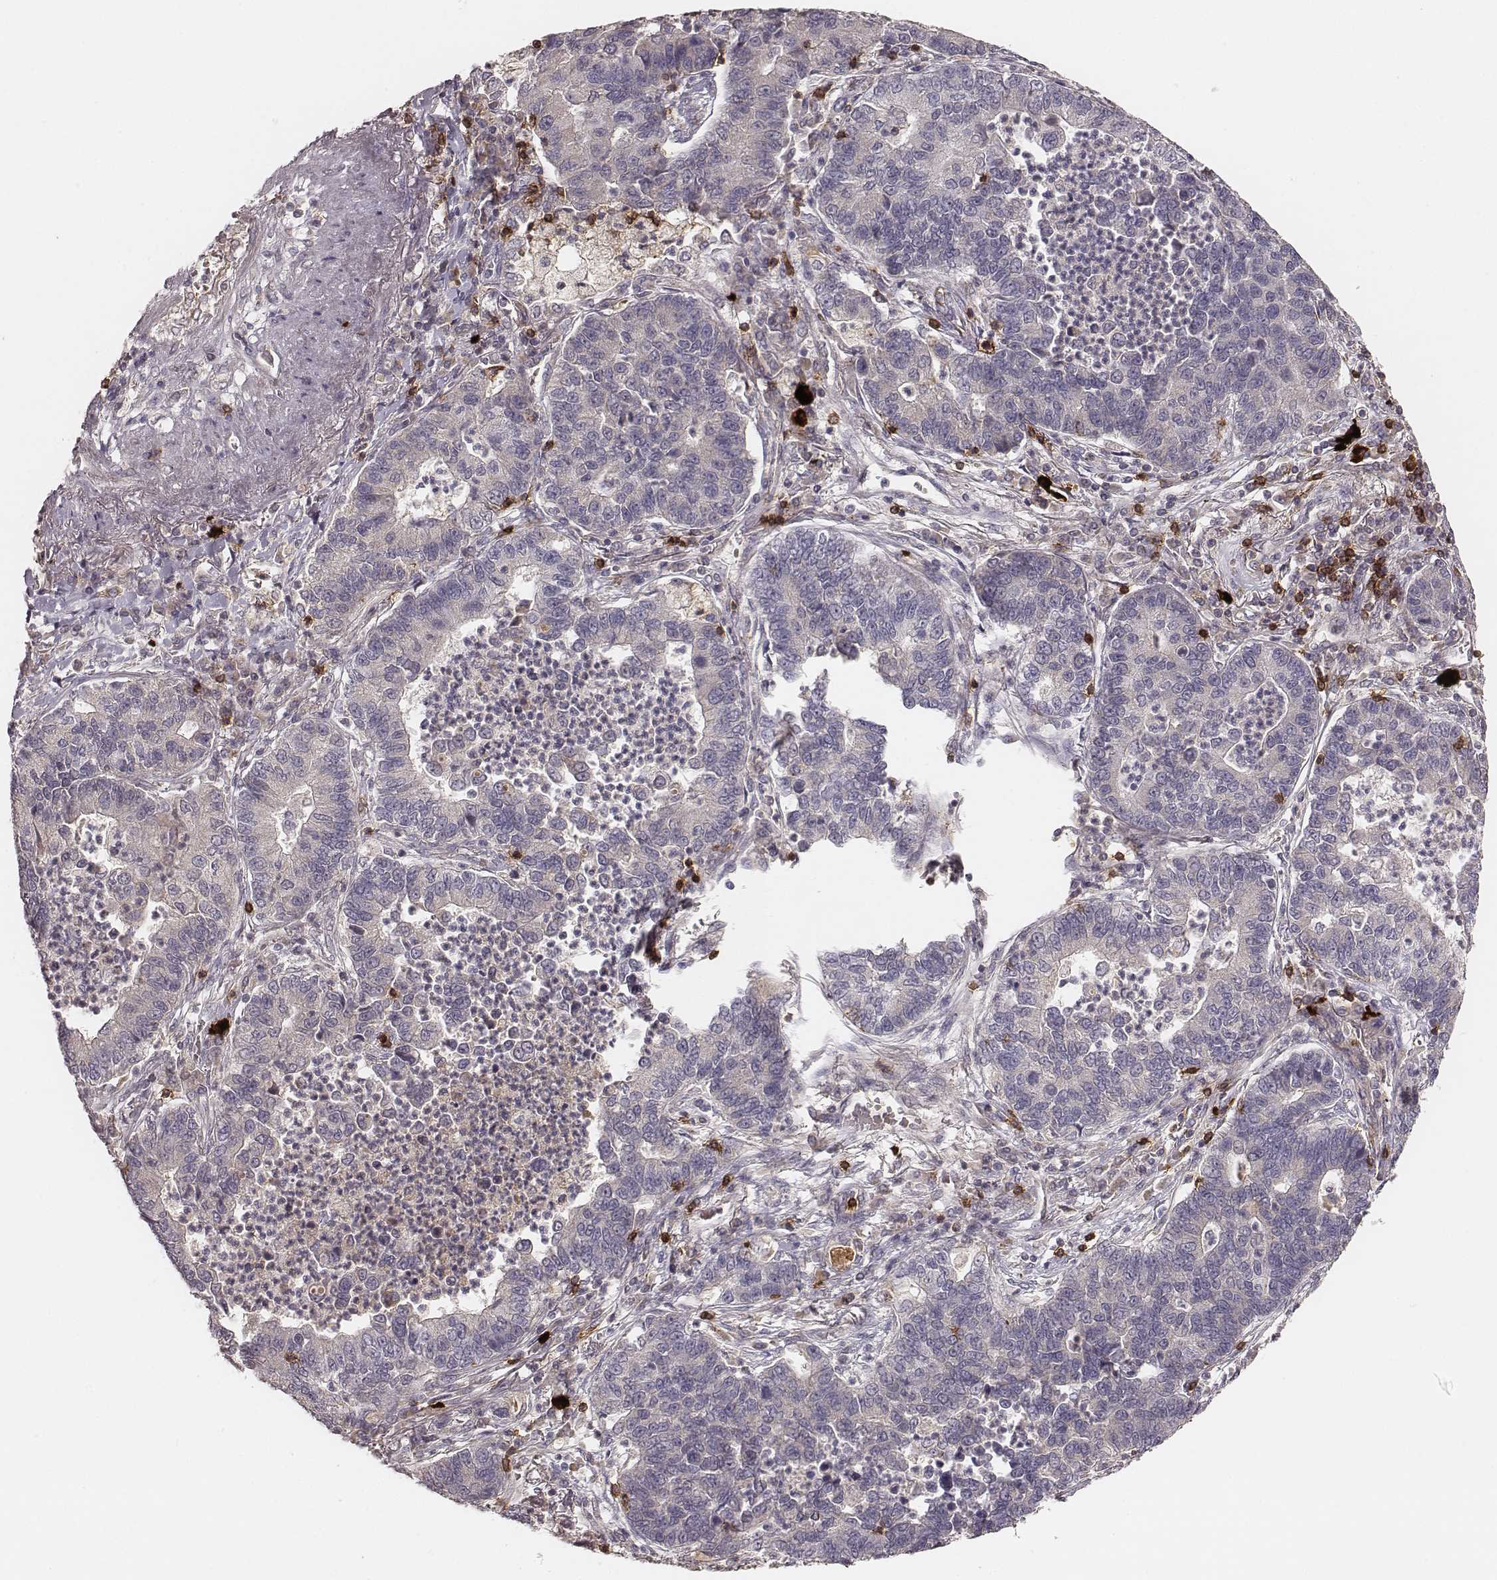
{"staining": {"intensity": "negative", "quantity": "none", "location": "none"}, "tissue": "lung cancer", "cell_type": "Tumor cells", "image_type": "cancer", "snomed": [{"axis": "morphology", "description": "Adenocarcinoma, NOS"}, {"axis": "topography", "description": "Lung"}], "caption": "Immunohistochemical staining of lung adenocarcinoma reveals no significant positivity in tumor cells.", "gene": "CD8A", "patient": {"sex": "female", "age": 57}}